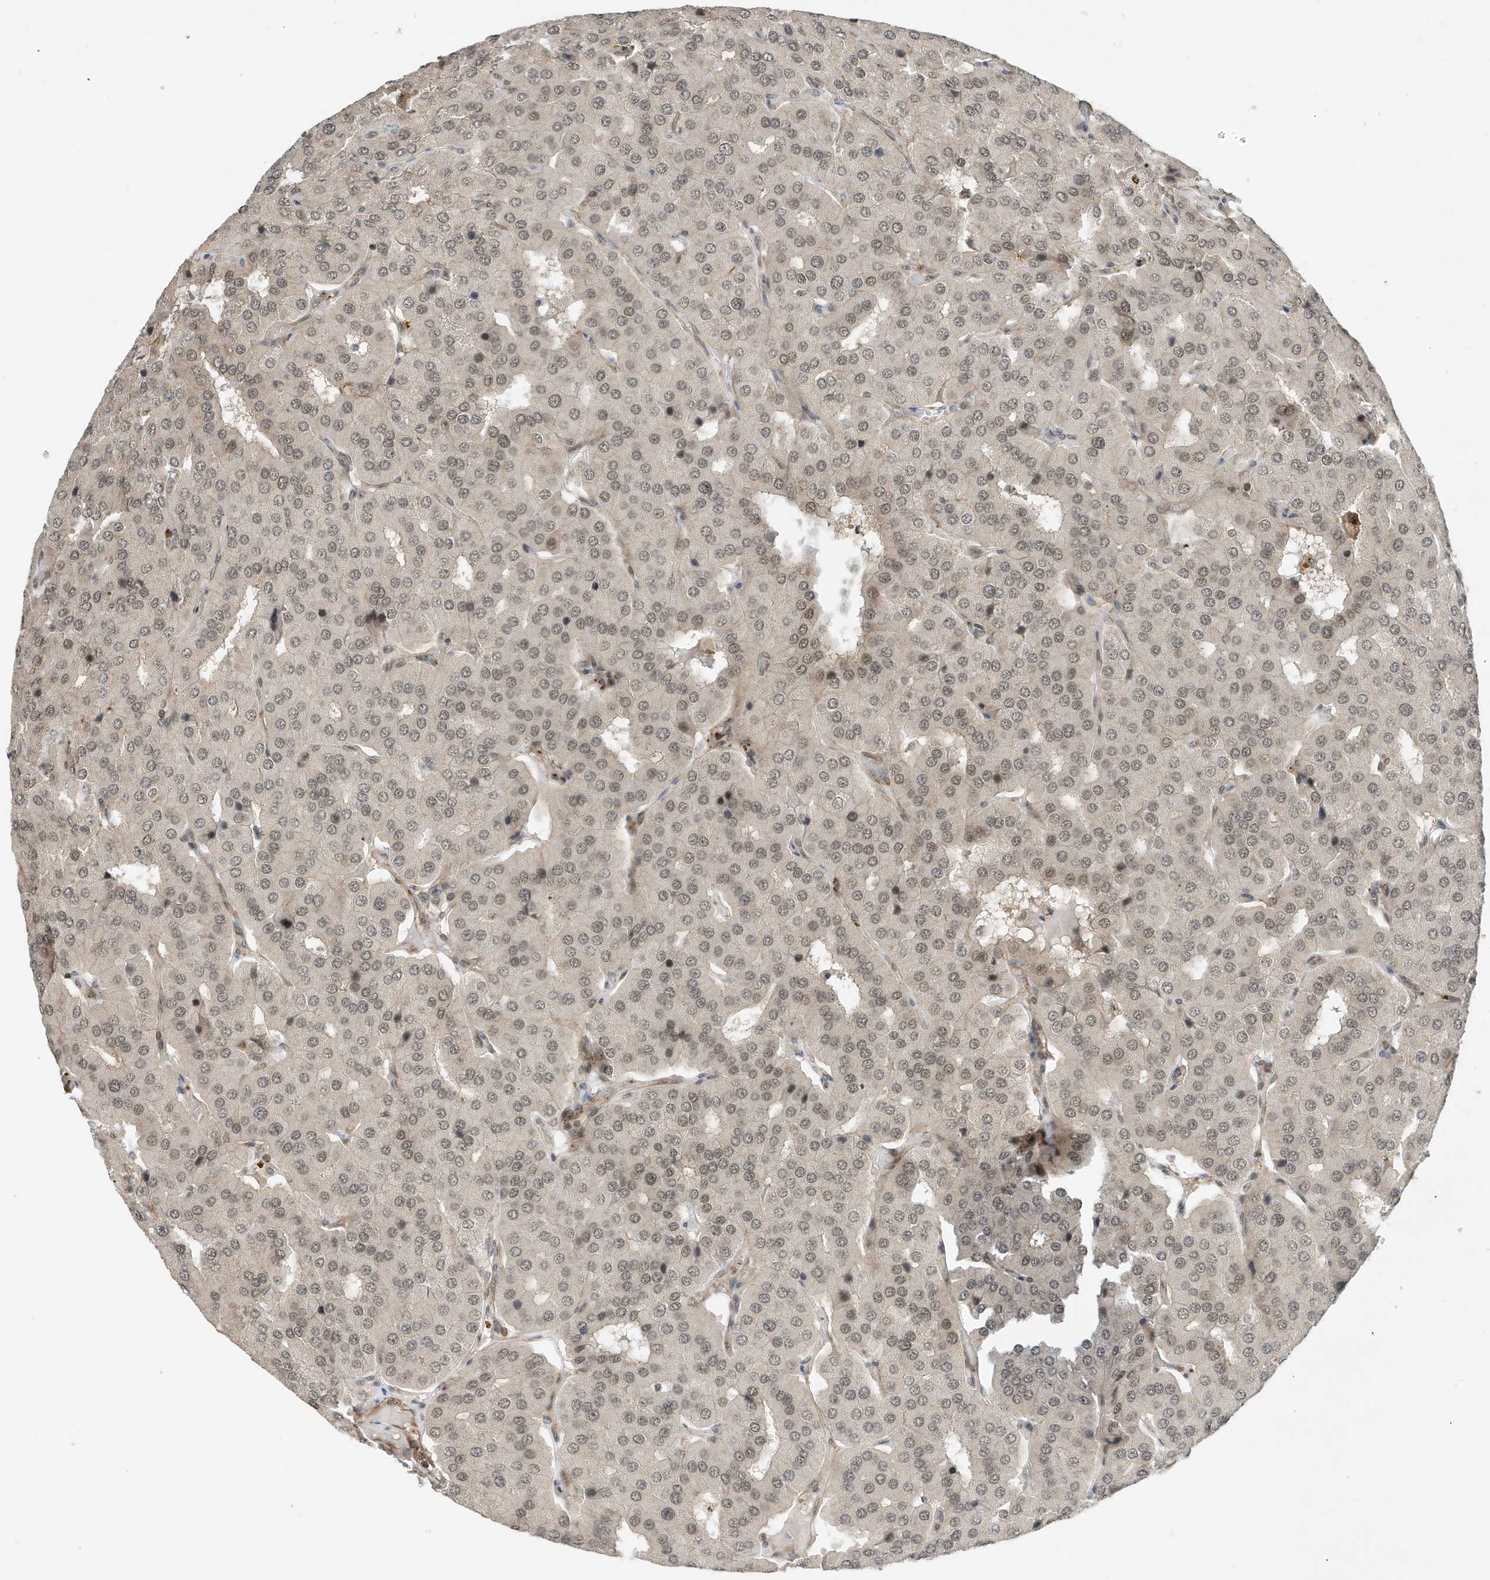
{"staining": {"intensity": "weak", "quantity": "<25%", "location": "nuclear"}, "tissue": "parathyroid gland", "cell_type": "Glandular cells", "image_type": "normal", "snomed": [{"axis": "morphology", "description": "Normal tissue, NOS"}, {"axis": "morphology", "description": "Adenoma, NOS"}, {"axis": "topography", "description": "Parathyroid gland"}], "caption": "An image of parathyroid gland stained for a protein shows no brown staining in glandular cells. (Brightfield microscopy of DAB immunohistochemistry (IHC) at high magnification).", "gene": "MAST3", "patient": {"sex": "female", "age": 86}}